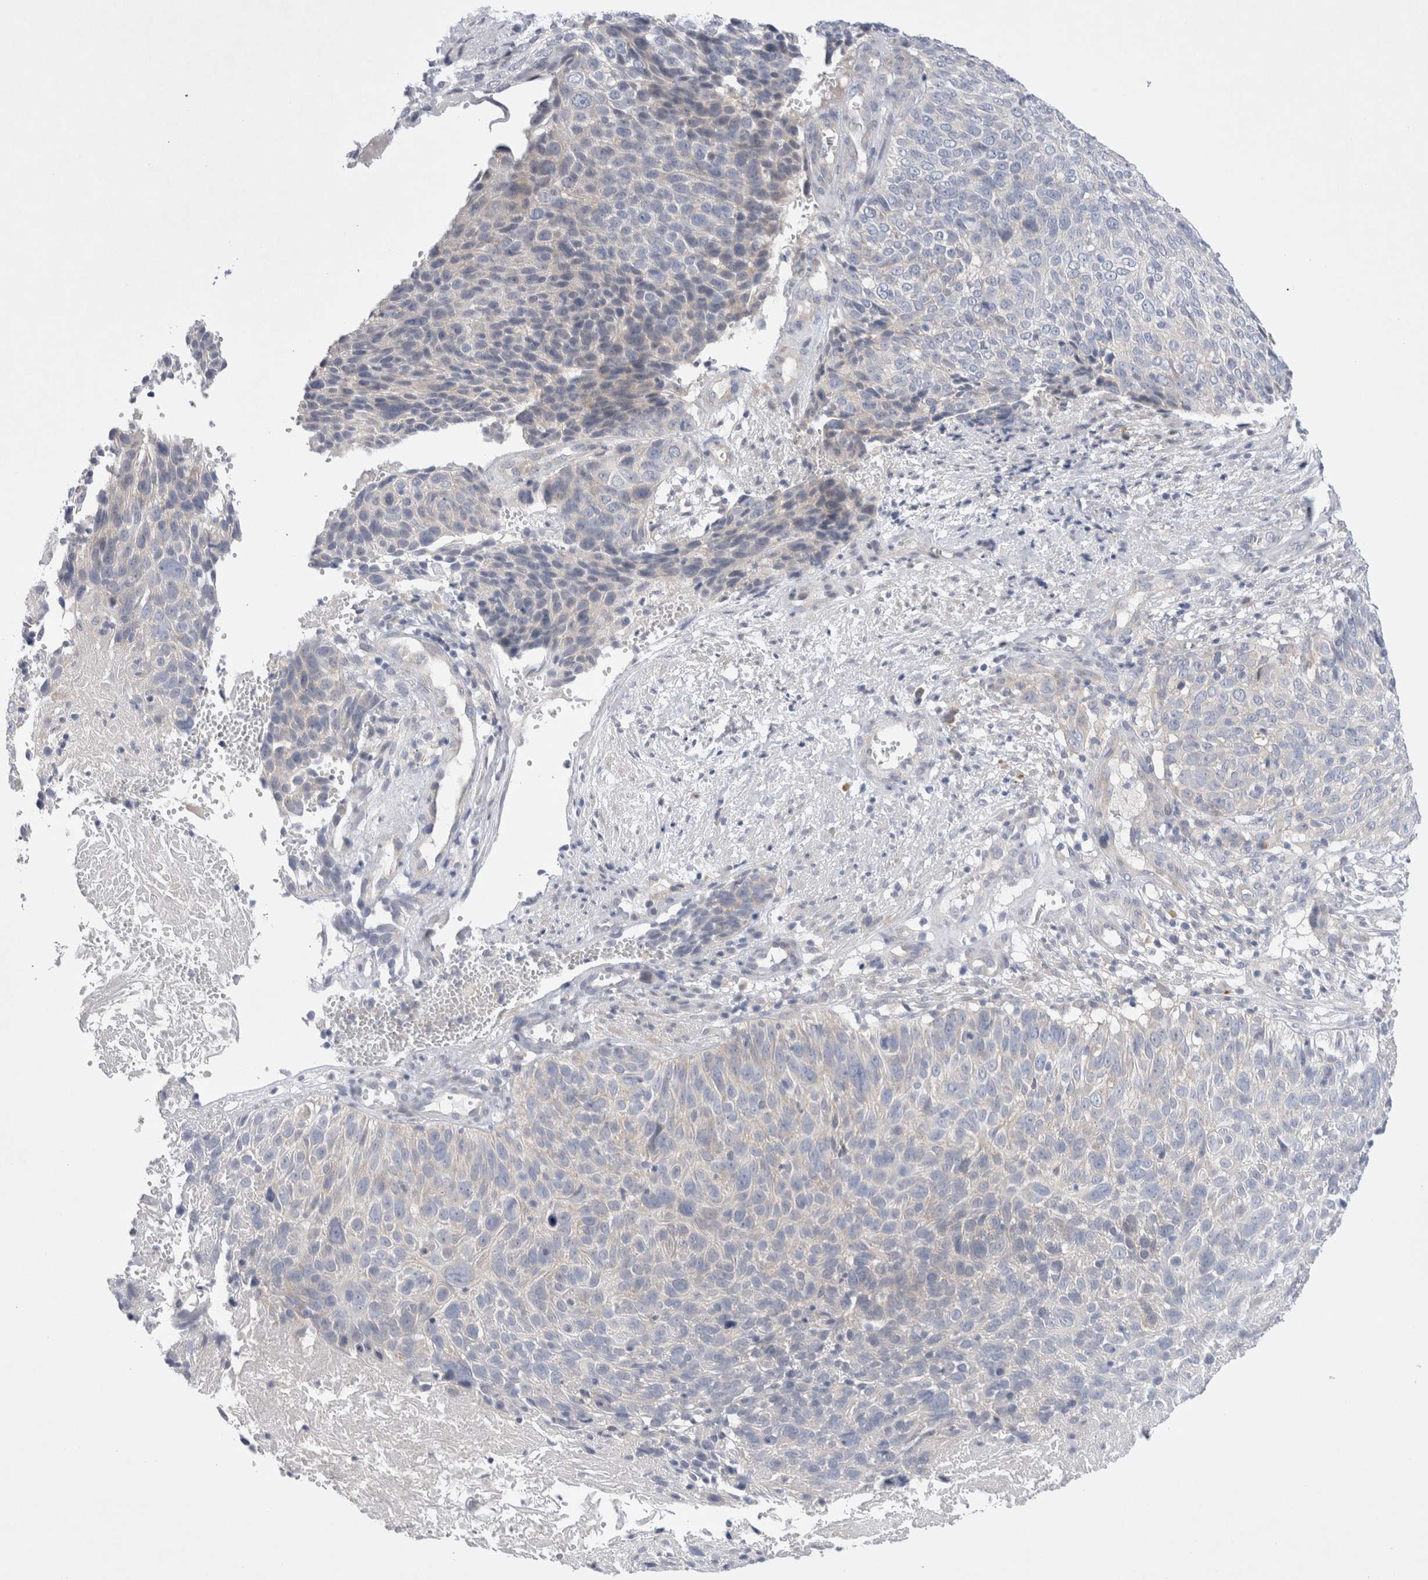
{"staining": {"intensity": "negative", "quantity": "none", "location": "none"}, "tissue": "cervical cancer", "cell_type": "Tumor cells", "image_type": "cancer", "snomed": [{"axis": "morphology", "description": "Squamous cell carcinoma, NOS"}, {"axis": "topography", "description": "Cervix"}], "caption": "The micrograph demonstrates no staining of tumor cells in cervical cancer.", "gene": "RBM12B", "patient": {"sex": "female", "age": 74}}